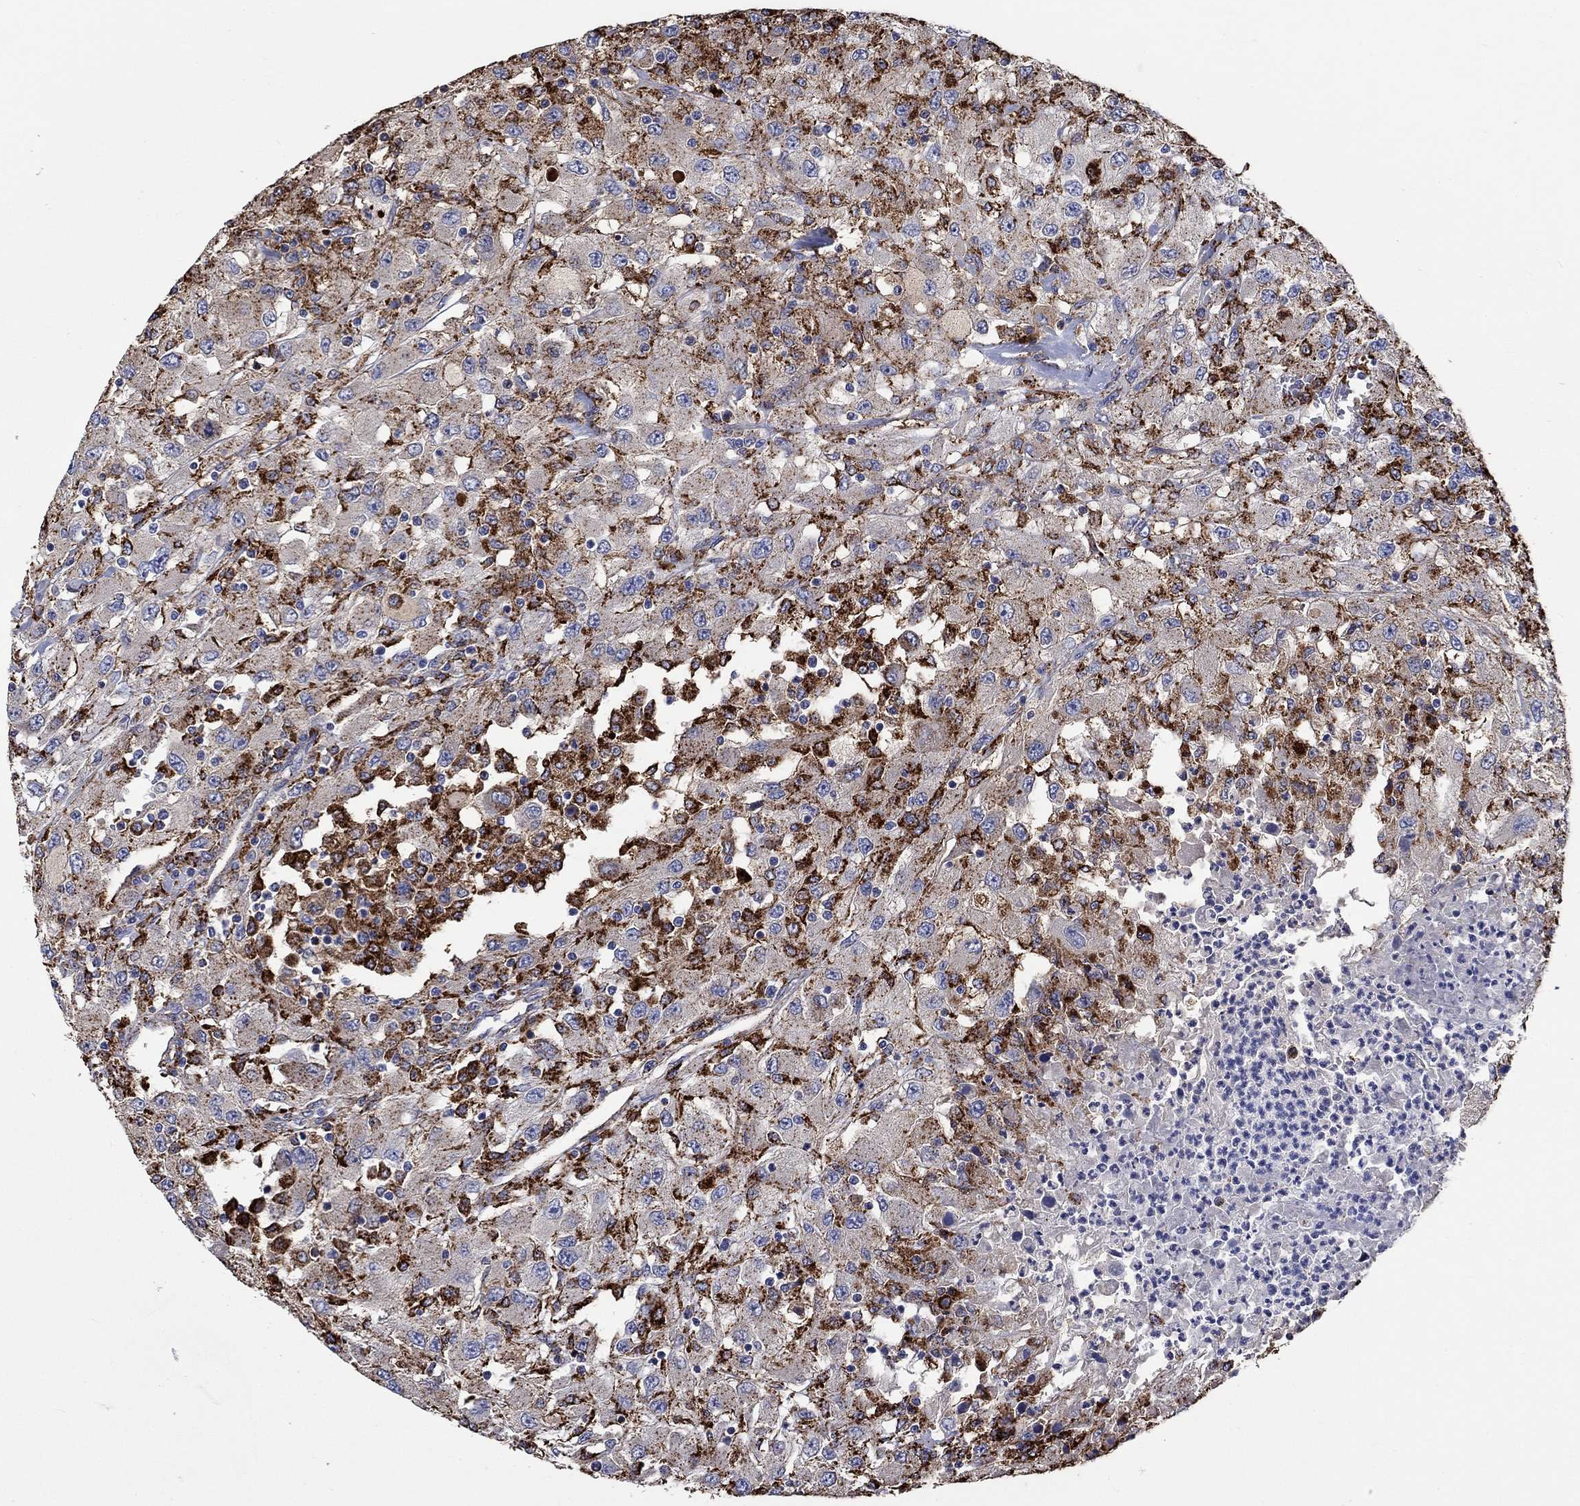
{"staining": {"intensity": "strong", "quantity": "<25%", "location": "cytoplasmic/membranous"}, "tissue": "renal cancer", "cell_type": "Tumor cells", "image_type": "cancer", "snomed": [{"axis": "morphology", "description": "Adenocarcinoma, NOS"}, {"axis": "topography", "description": "Kidney"}], "caption": "High-power microscopy captured an IHC image of adenocarcinoma (renal), revealing strong cytoplasmic/membranous positivity in about <25% of tumor cells. (Stains: DAB (3,3'-diaminobenzidine) in brown, nuclei in blue, Microscopy: brightfield microscopy at high magnification).", "gene": "CTSB", "patient": {"sex": "female", "age": 67}}